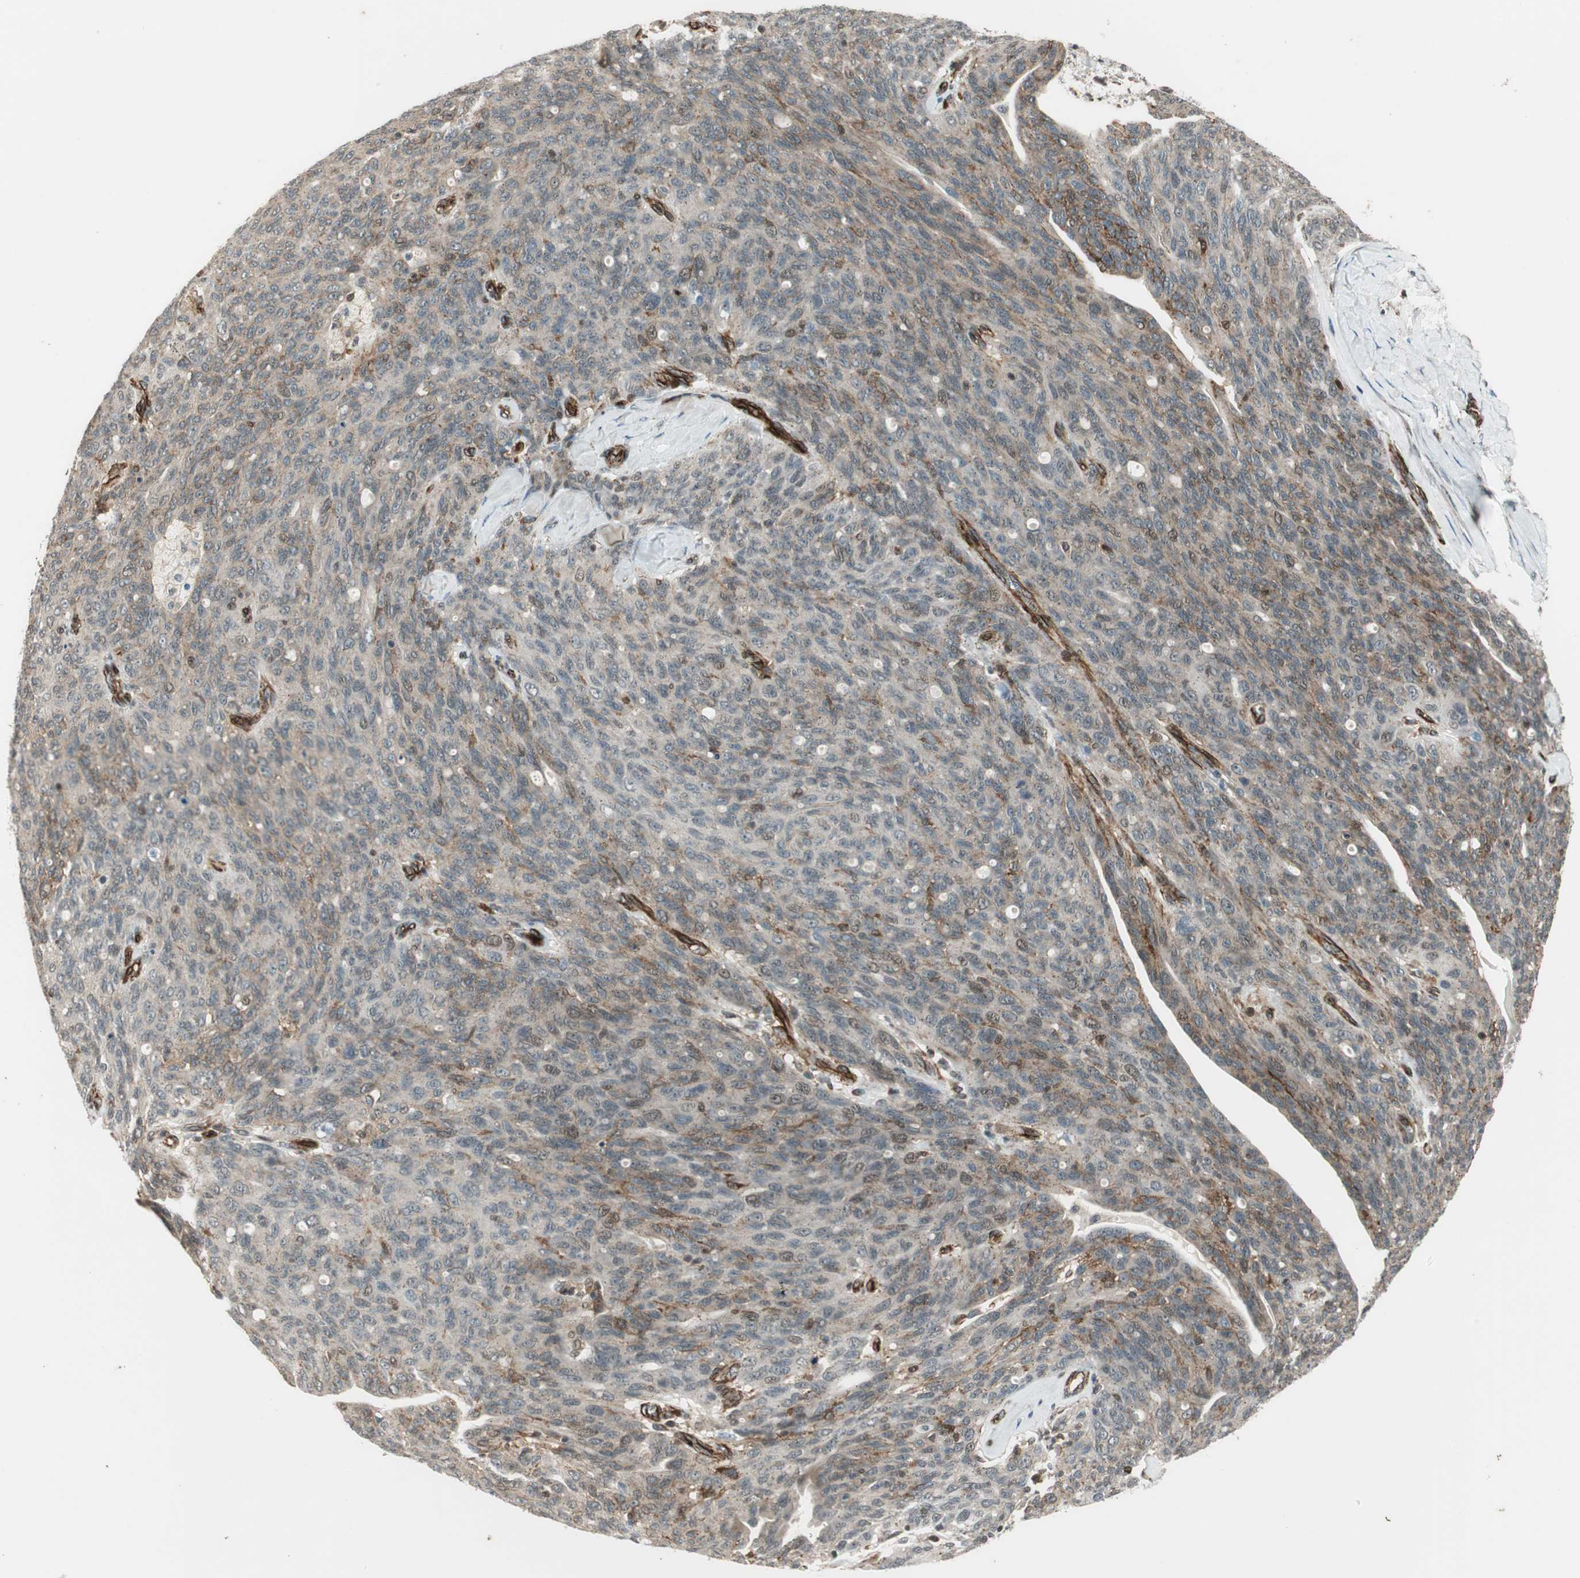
{"staining": {"intensity": "moderate", "quantity": "<25%", "location": "cytoplasmic/membranous"}, "tissue": "ovarian cancer", "cell_type": "Tumor cells", "image_type": "cancer", "snomed": [{"axis": "morphology", "description": "Carcinoma, endometroid"}, {"axis": "topography", "description": "Ovary"}], "caption": "Protein analysis of ovarian cancer tissue demonstrates moderate cytoplasmic/membranous positivity in approximately <25% of tumor cells.", "gene": "CDK19", "patient": {"sex": "female", "age": 60}}